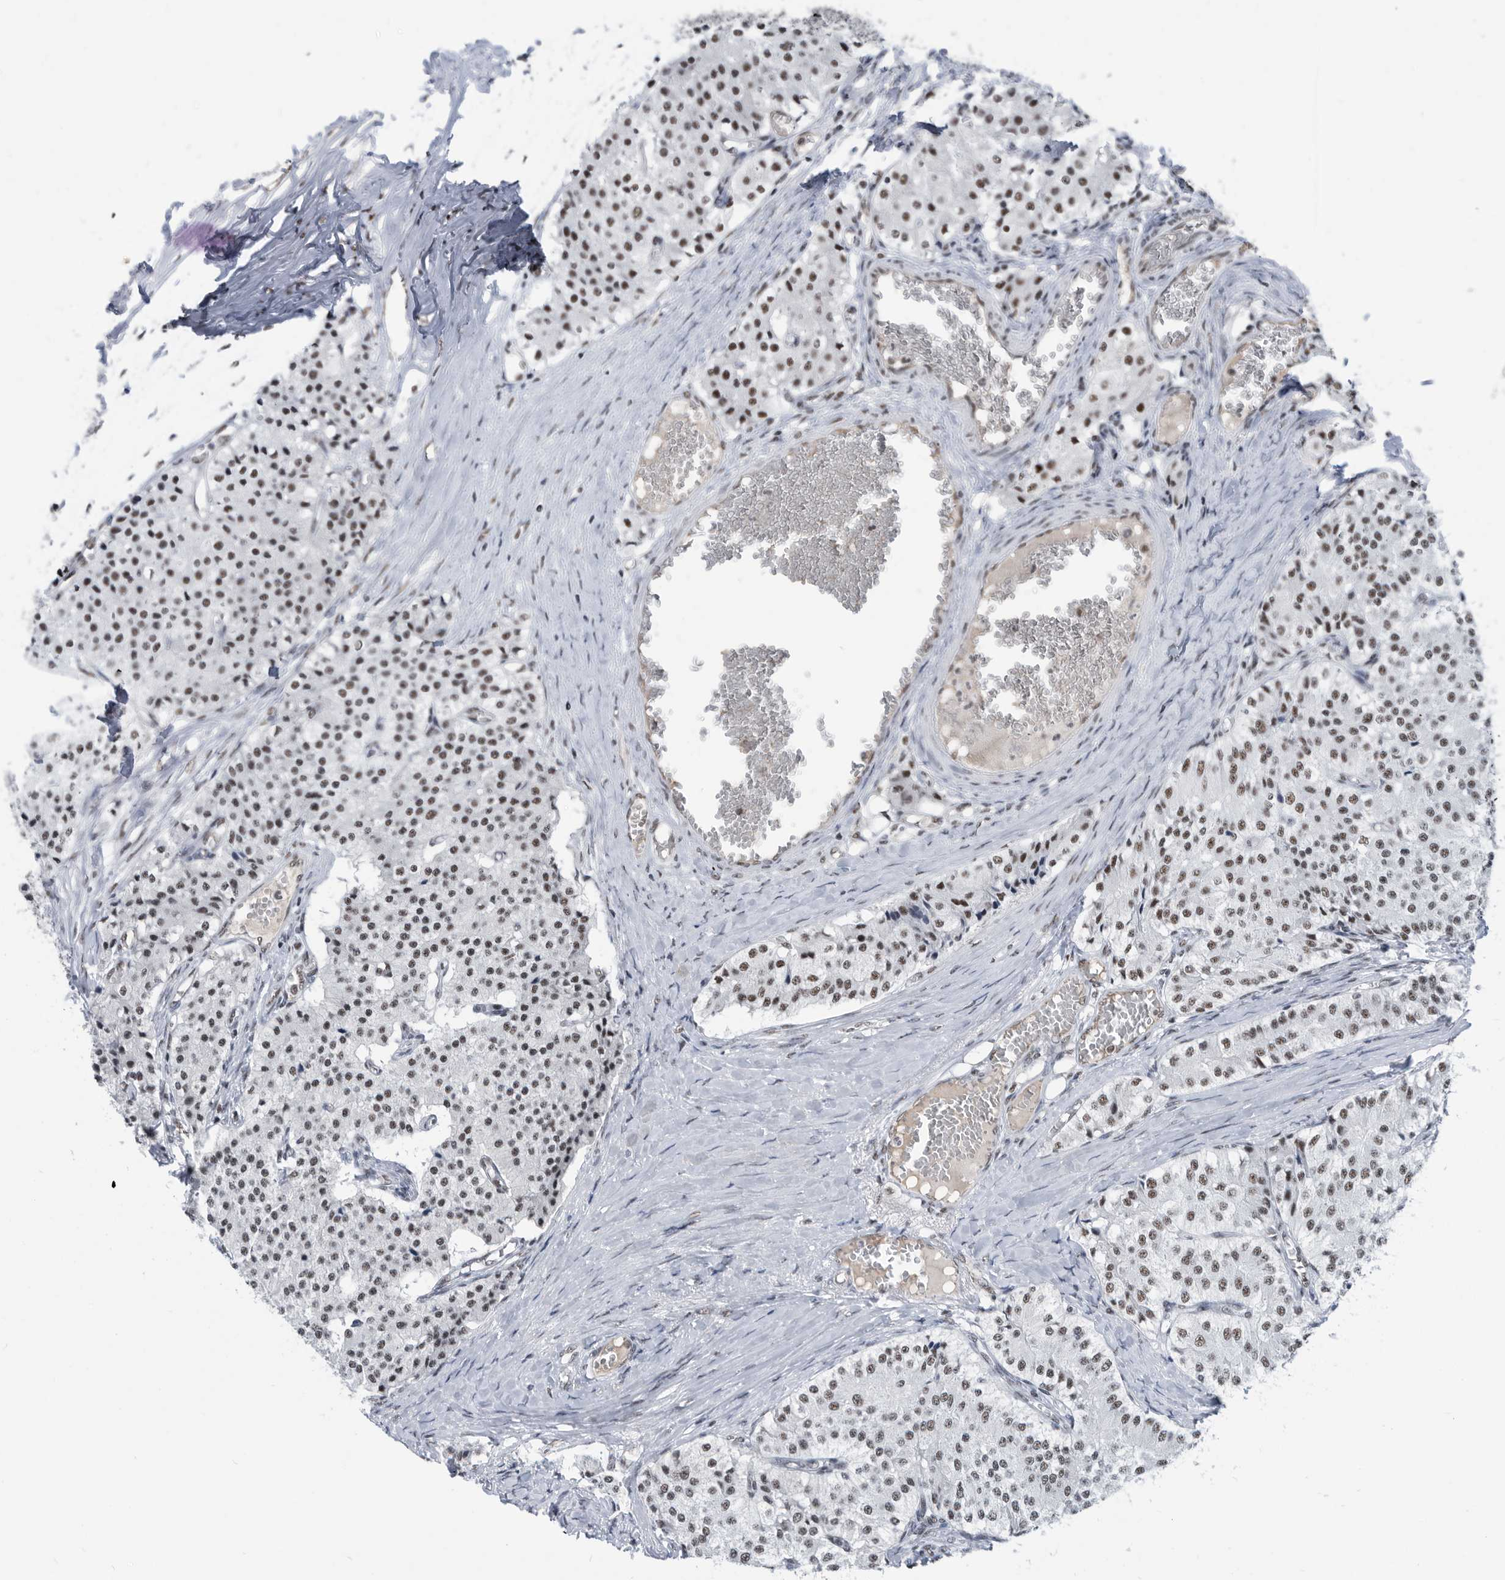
{"staining": {"intensity": "moderate", "quantity": ">75%", "location": "nuclear"}, "tissue": "carcinoid", "cell_type": "Tumor cells", "image_type": "cancer", "snomed": [{"axis": "morphology", "description": "Carcinoid, malignant, NOS"}, {"axis": "topography", "description": "Colon"}], "caption": "Immunohistochemical staining of human carcinoid (malignant) reveals medium levels of moderate nuclear staining in about >75% of tumor cells. (IHC, brightfield microscopy, high magnification).", "gene": "SF3A1", "patient": {"sex": "female", "age": 52}}